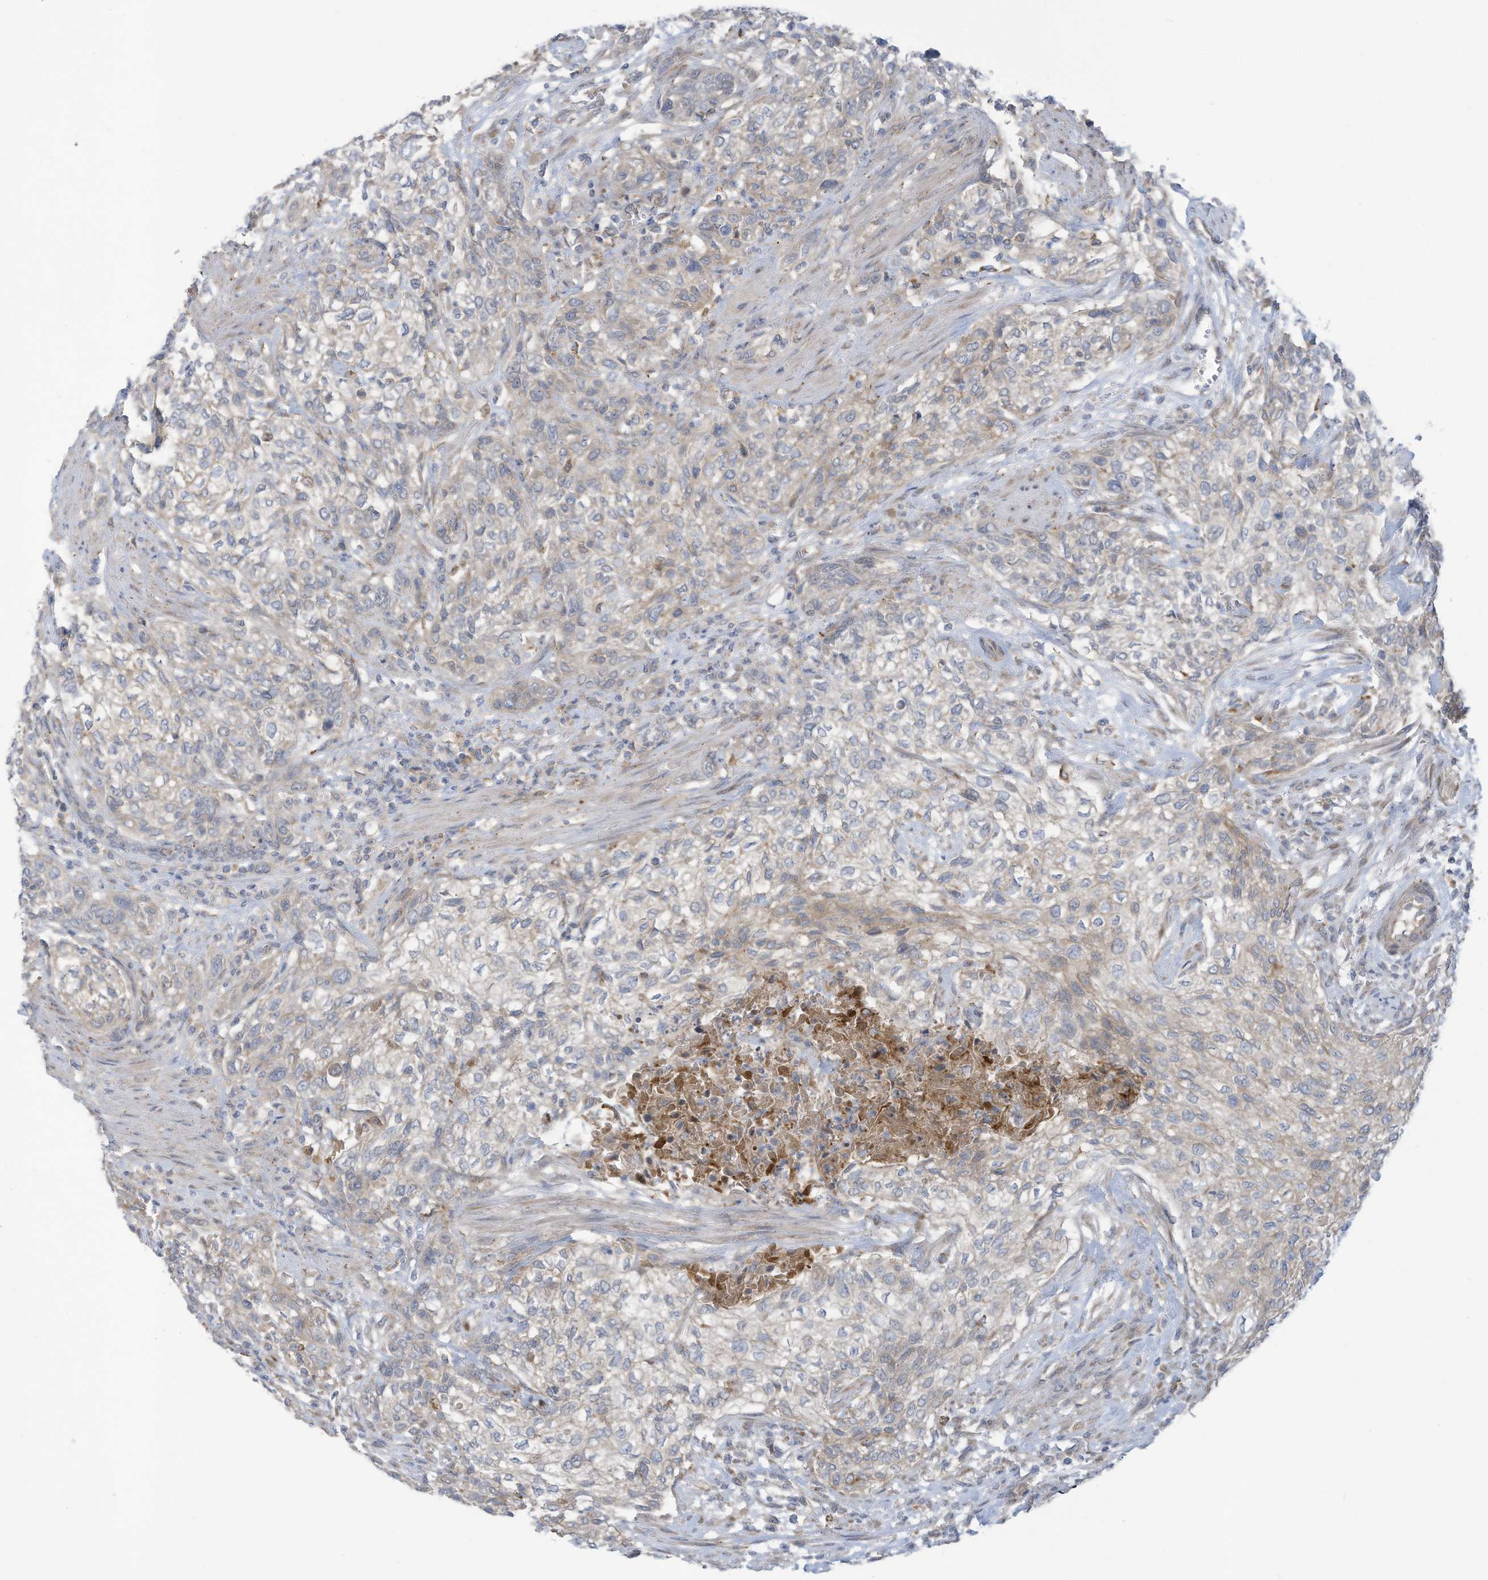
{"staining": {"intensity": "negative", "quantity": "none", "location": "none"}, "tissue": "urothelial cancer", "cell_type": "Tumor cells", "image_type": "cancer", "snomed": [{"axis": "morphology", "description": "Urothelial carcinoma, High grade"}, {"axis": "topography", "description": "Urinary bladder"}], "caption": "The photomicrograph demonstrates no significant positivity in tumor cells of high-grade urothelial carcinoma. Brightfield microscopy of immunohistochemistry stained with DAB (brown) and hematoxylin (blue), captured at high magnification.", "gene": "ADAT2", "patient": {"sex": "male", "age": 35}}